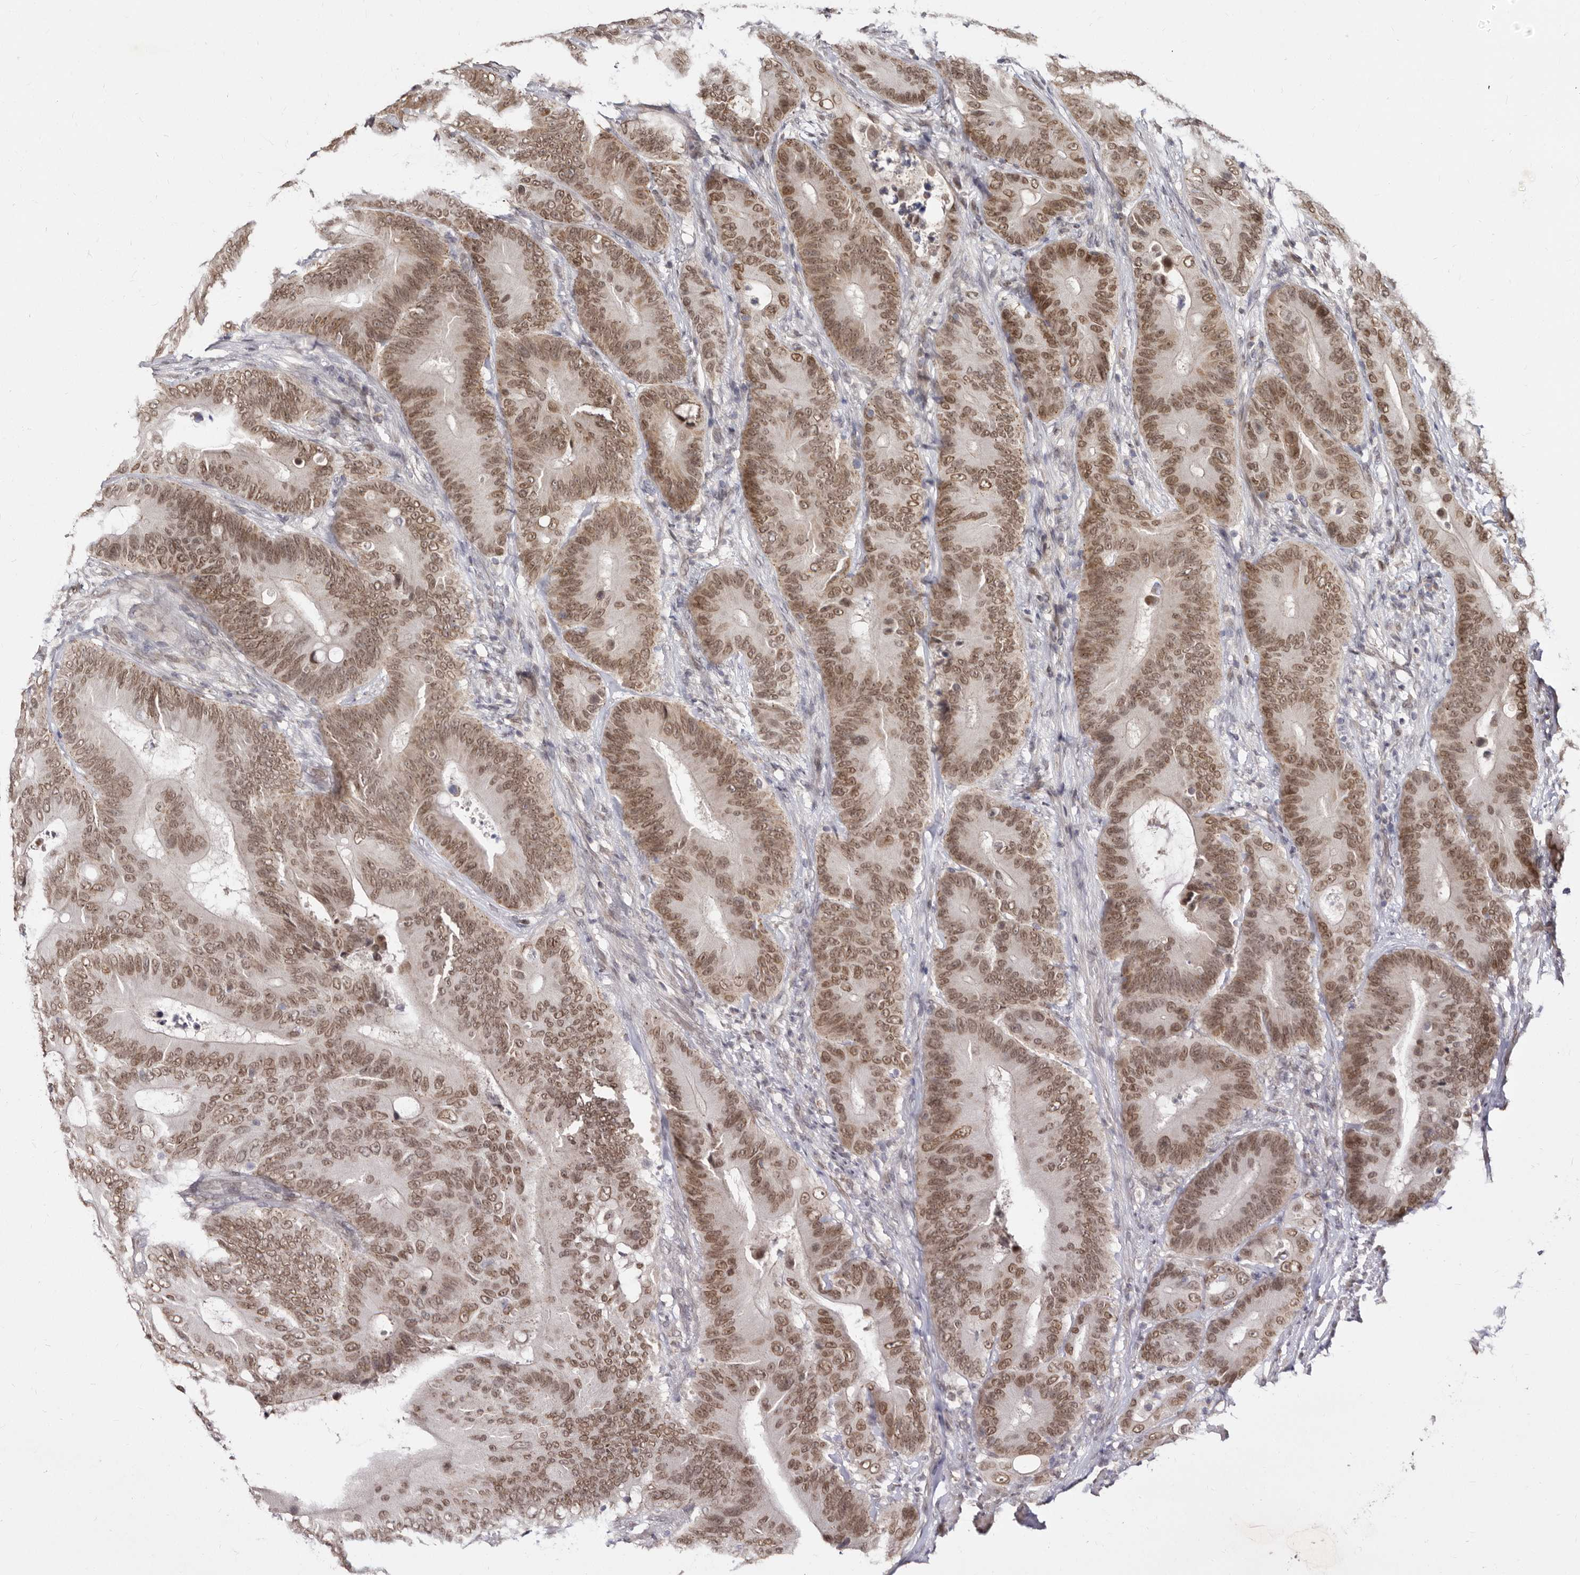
{"staining": {"intensity": "moderate", "quantity": ">75%", "location": "nuclear"}, "tissue": "colorectal cancer", "cell_type": "Tumor cells", "image_type": "cancer", "snomed": [{"axis": "morphology", "description": "Adenocarcinoma, NOS"}, {"axis": "topography", "description": "Colon"}], "caption": "There is medium levels of moderate nuclear expression in tumor cells of colorectal adenocarcinoma, as demonstrated by immunohistochemical staining (brown color).", "gene": "LCORL", "patient": {"sex": "male", "age": 83}}